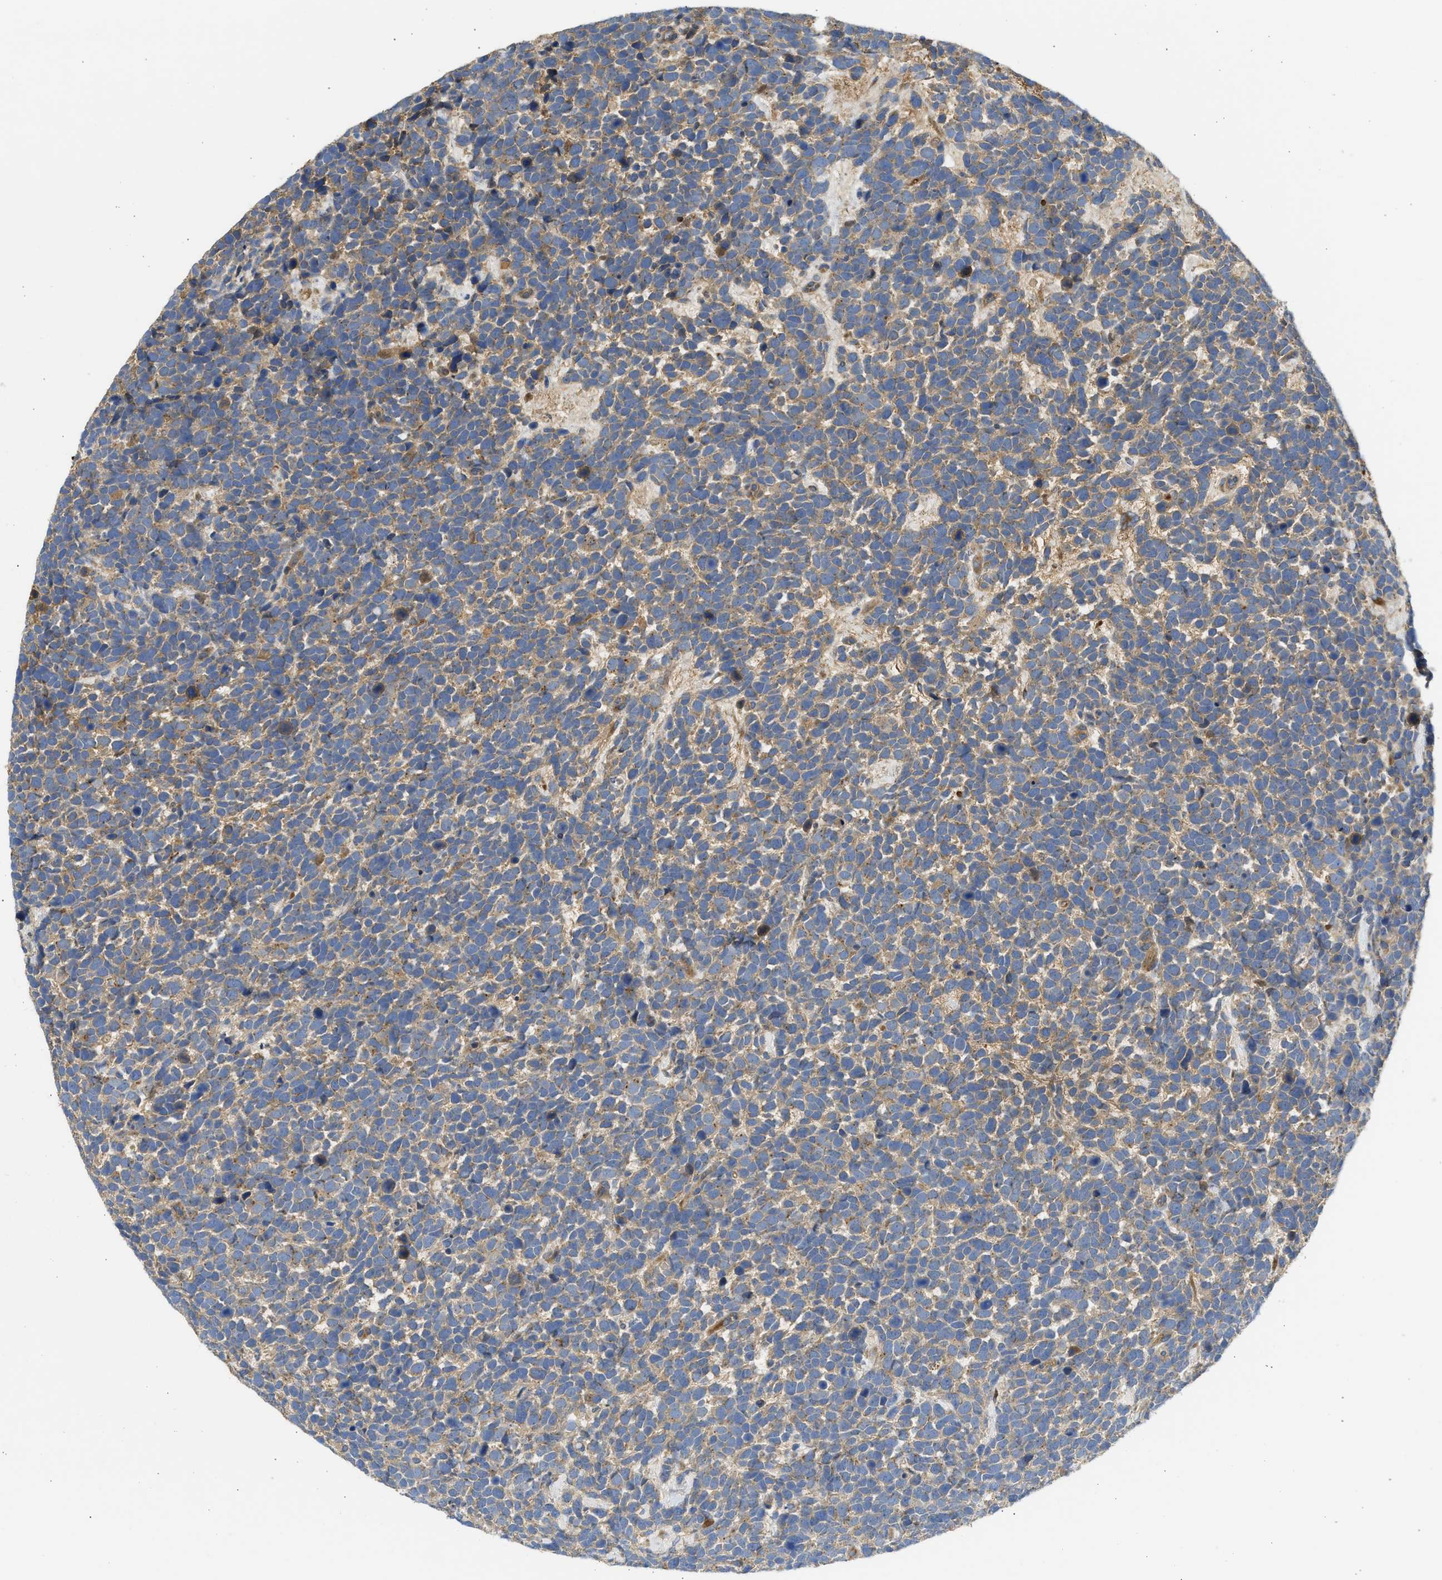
{"staining": {"intensity": "moderate", "quantity": ">75%", "location": "cytoplasmic/membranous"}, "tissue": "urothelial cancer", "cell_type": "Tumor cells", "image_type": "cancer", "snomed": [{"axis": "morphology", "description": "Urothelial carcinoma, High grade"}, {"axis": "topography", "description": "Urinary bladder"}], "caption": "Urothelial cancer stained with a protein marker demonstrates moderate staining in tumor cells.", "gene": "CSRNP2", "patient": {"sex": "female", "age": 82}}